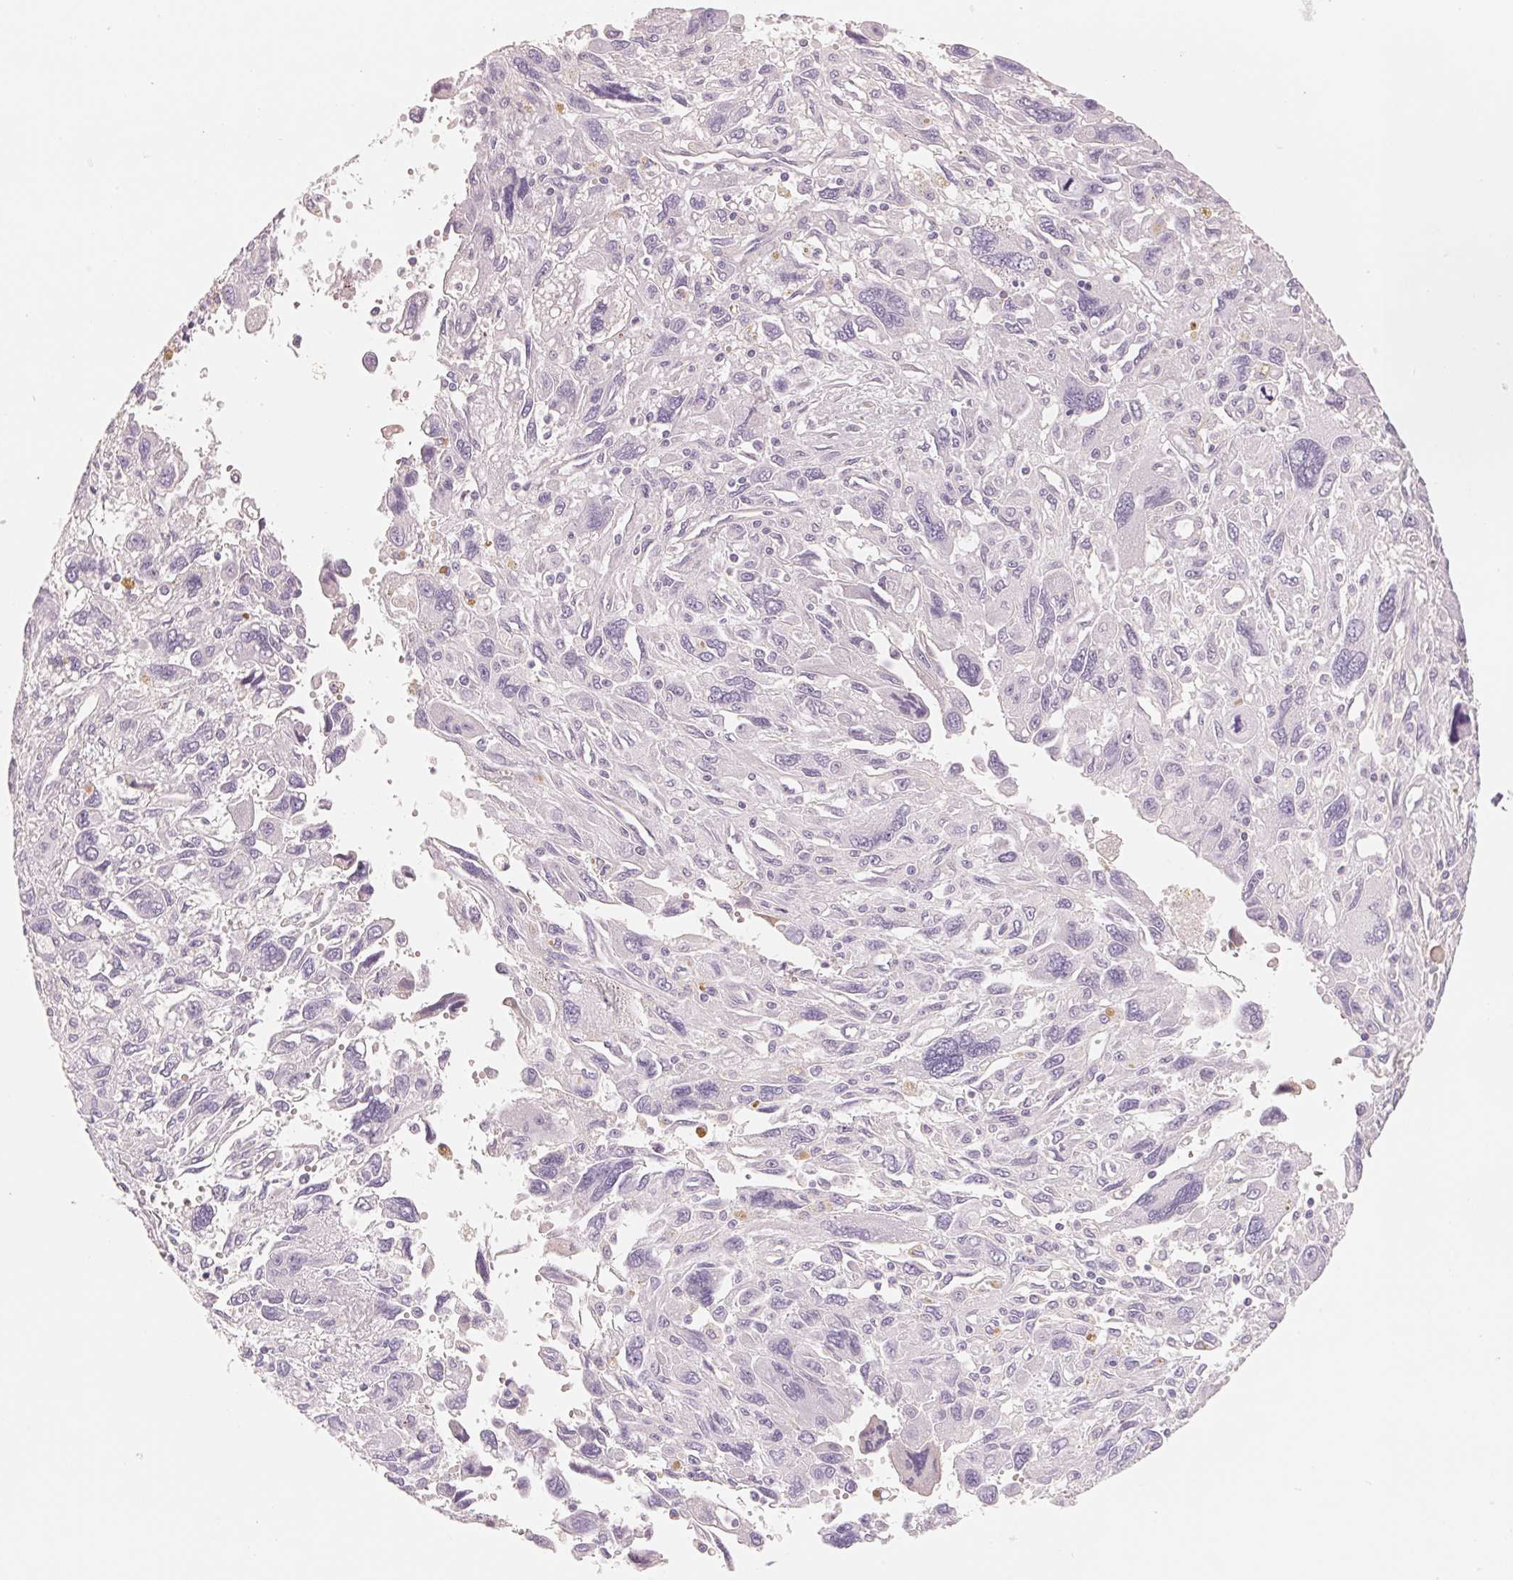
{"staining": {"intensity": "negative", "quantity": "none", "location": "none"}, "tissue": "pancreatic cancer", "cell_type": "Tumor cells", "image_type": "cancer", "snomed": [{"axis": "morphology", "description": "Adenocarcinoma, NOS"}, {"axis": "topography", "description": "Pancreas"}], "caption": "This is a image of immunohistochemistry staining of adenocarcinoma (pancreatic), which shows no staining in tumor cells. Nuclei are stained in blue.", "gene": "CFHR2", "patient": {"sex": "female", "age": 47}}